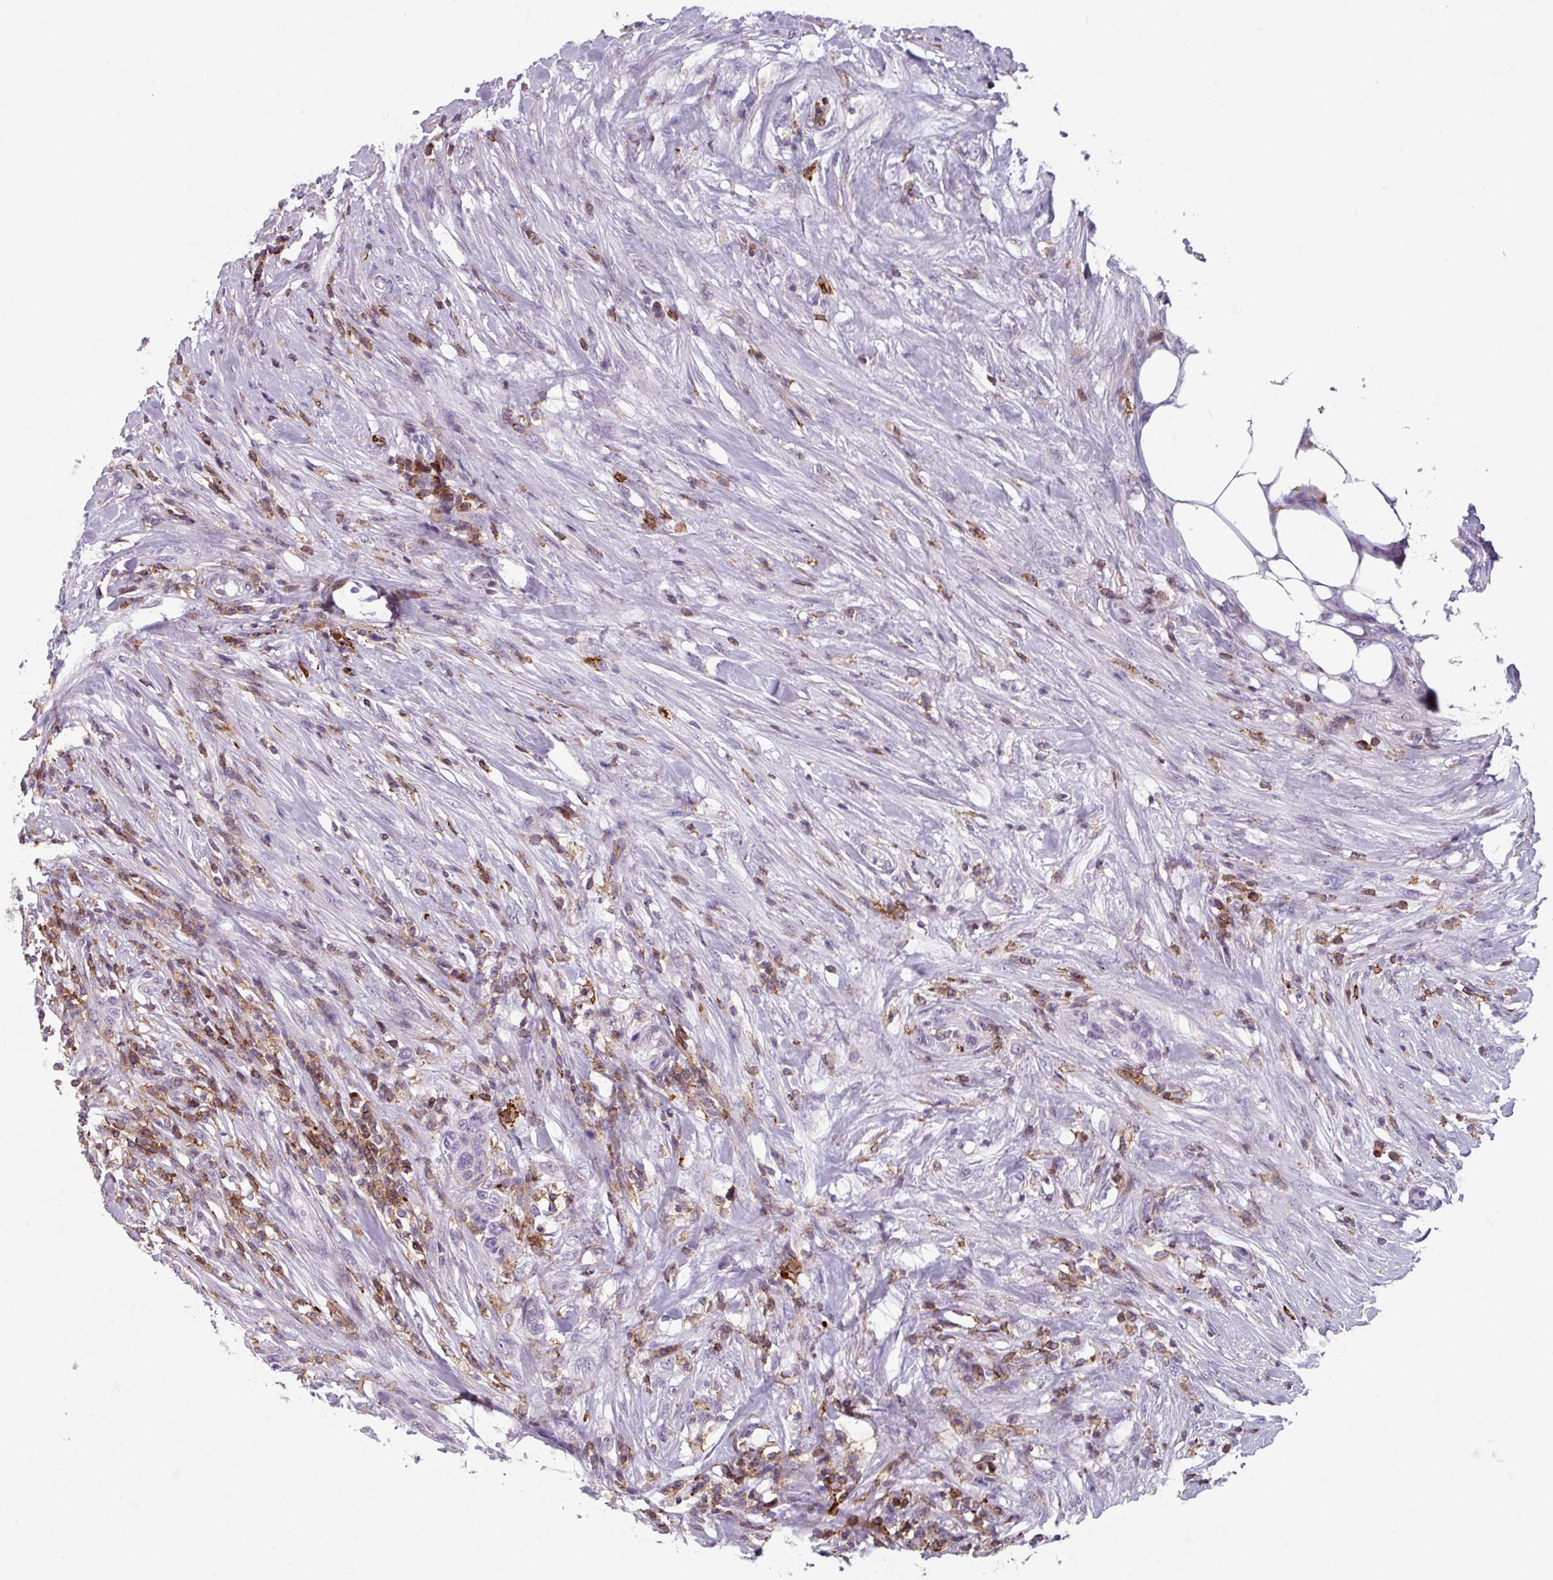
{"staining": {"intensity": "negative", "quantity": "none", "location": "none"}, "tissue": "urothelial cancer", "cell_type": "Tumor cells", "image_type": "cancer", "snomed": [{"axis": "morphology", "description": "Urothelial carcinoma, High grade"}, {"axis": "topography", "description": "Urinary bladder"}], "caption": "The image displays no staining of tumor cells in high-grade urothelial carcinoma.", "gene": "NEDD9", "patient": {"sex": "male", "age": 35}}